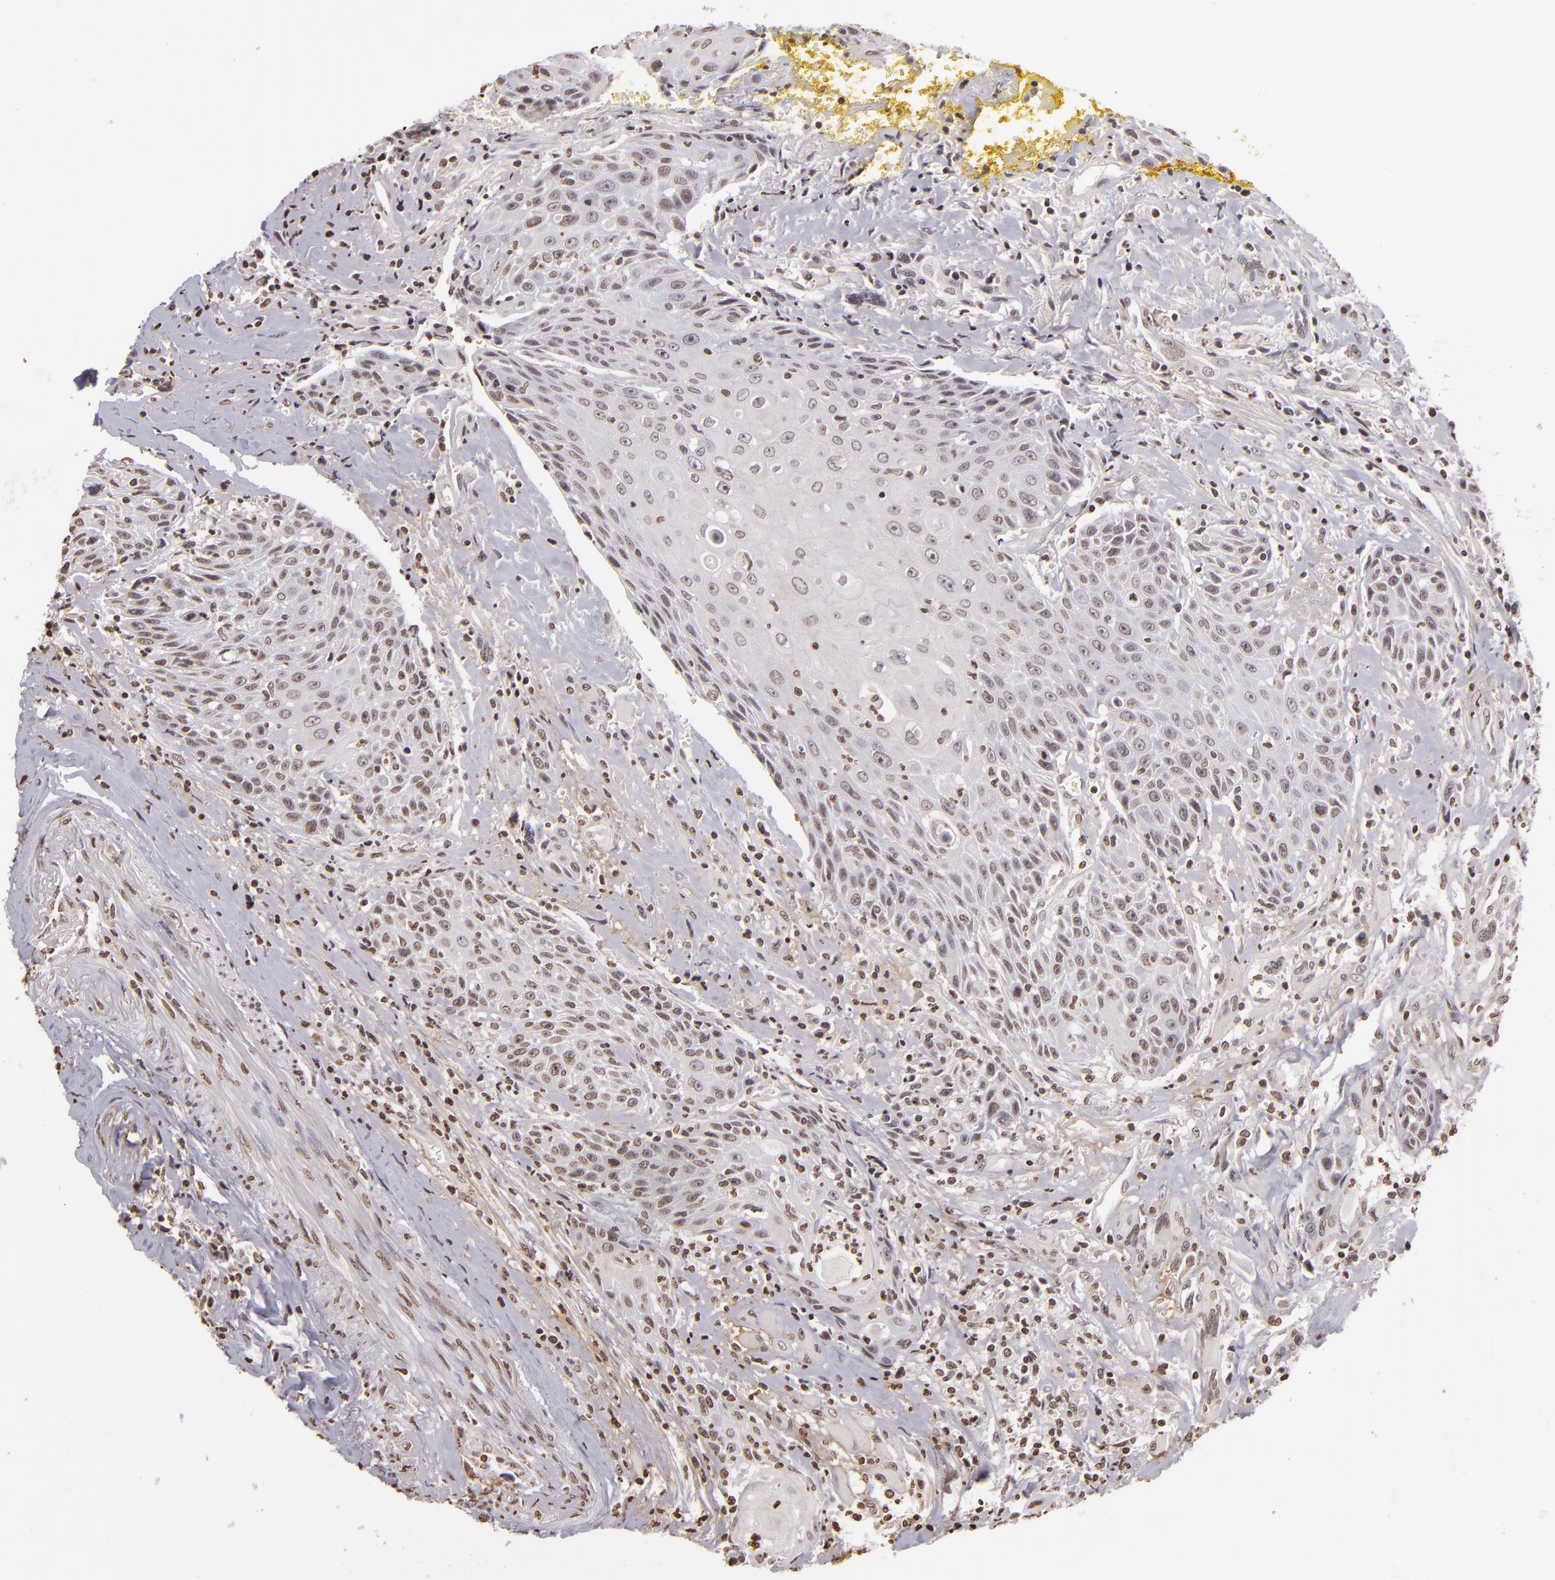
{"staining": {"intensity": "weak", "quantity": "25%-75%", "location": "nuclear"}, "tissue": "head and neck cancer", "cell_type": "Tumor cells", "image_type": "cancer", "snomed": [{"axis": "morphology", "description": "Squamous cell carcinoma, NOS"}, {"axis": "topography", "description": "Oral tissue"}, {"axis": "topography", "description": "Head-Neck"}], "caption": "Immunohistochemistry of human head and neck squamous cell carcinoma shows low levels of weak nuclear positivity in approximately 25%-75% of tumor cells.", "gene": "THRB", "patient": {"sex": "female", "age": 82}}